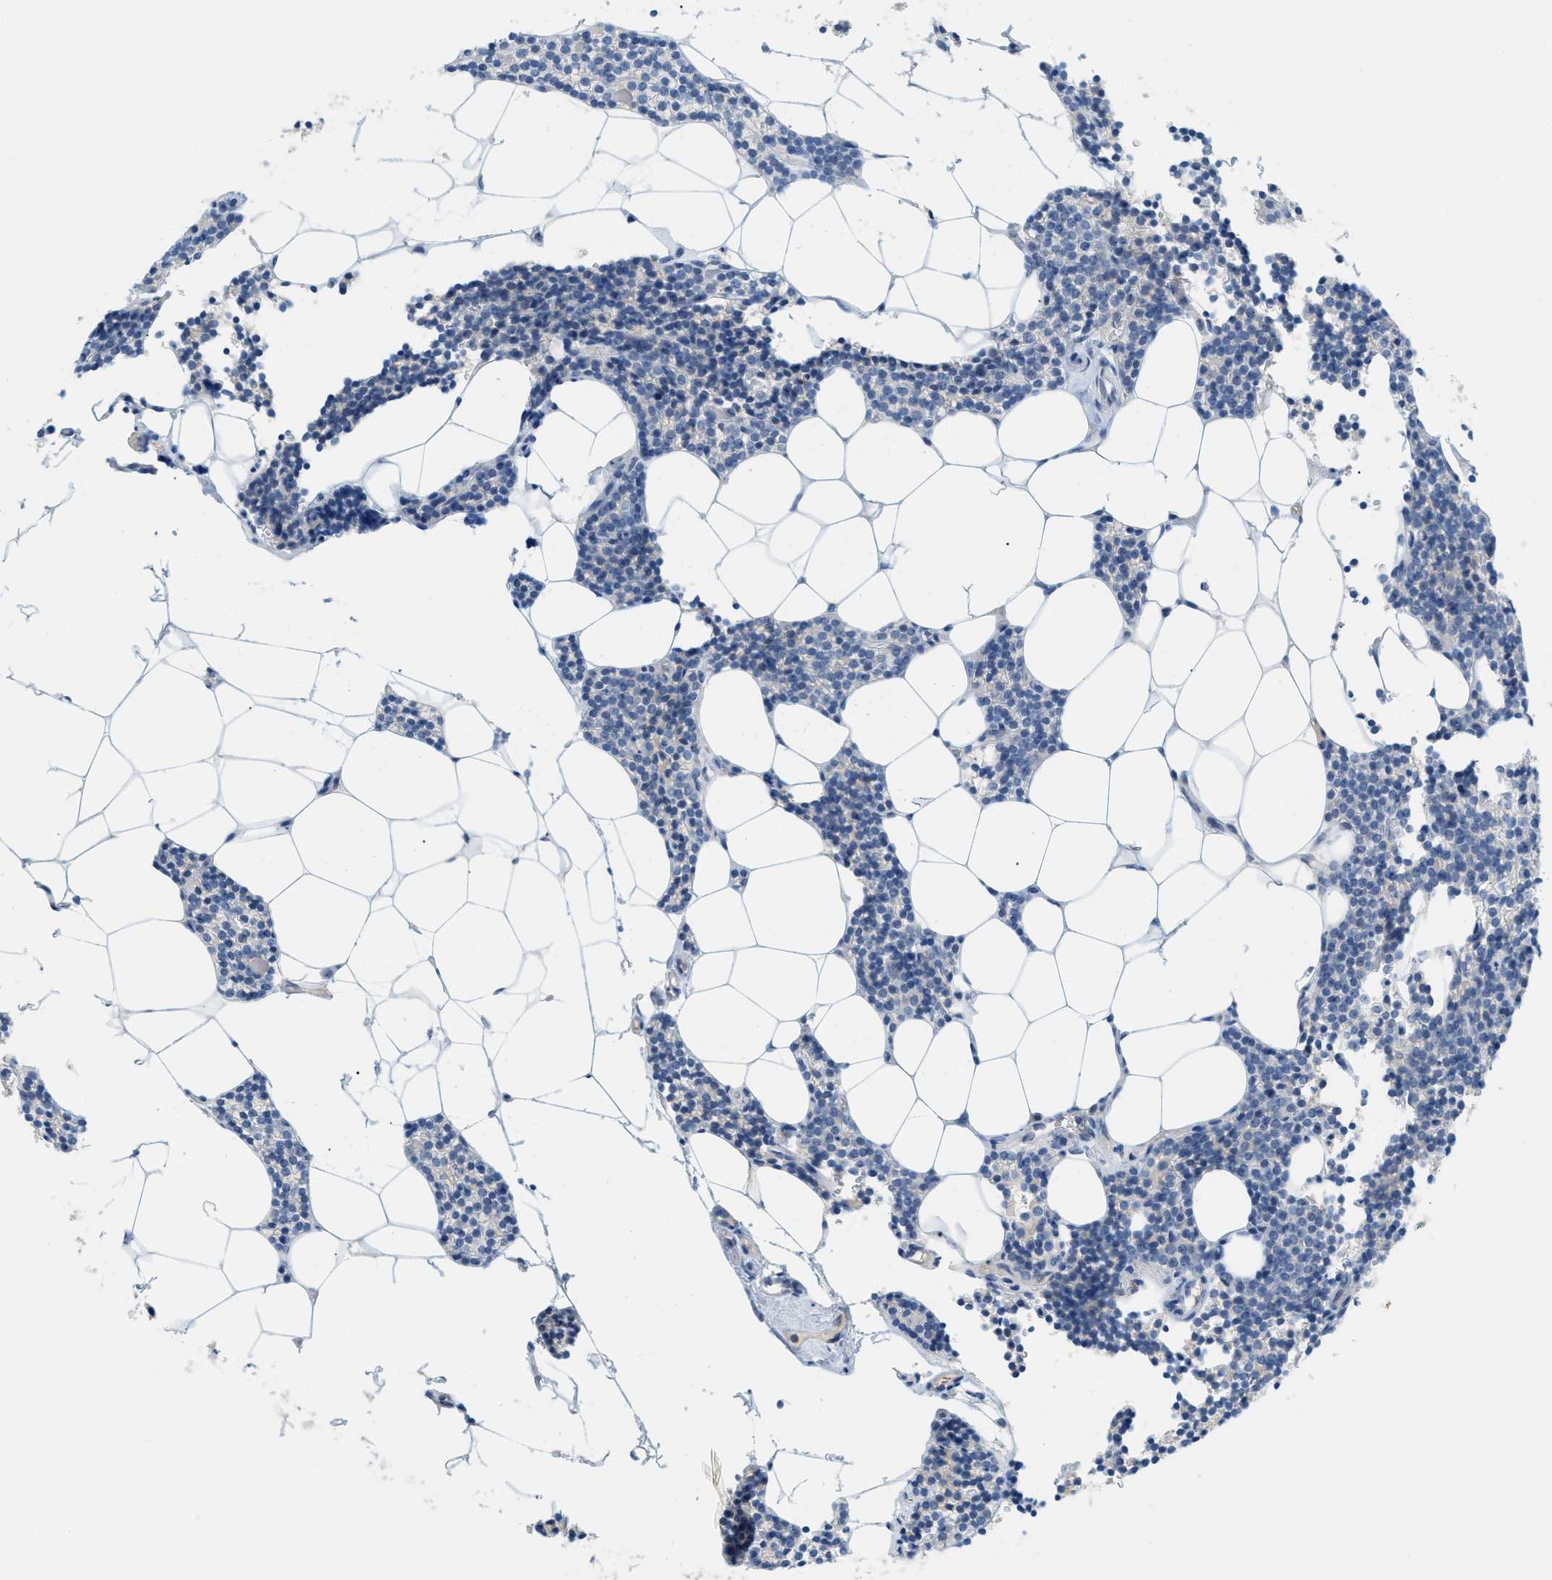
{"staining": {"intensity": "moderate", "quantity": "<25%", "location": "nuclear"}, "tissue": "parathyroid gland", "cell_type": "Glandular cells", "image_type": "normal", "snomed": [{"axis": "morphology", "description": "Normal tissue, NOS"}, {"axis": "morphology", "description": "Adenoma, NOS"}, {"axis": "topography", "description": "Parathyroid gland"}], "caption": "The histopathology image displays staining of unremarkable parathyroid gland, revealing moderate nuclear protein positivity (brown color) within glandular cells.", "gene": "ORC6", "patient": {"sex": "female", "age": 70}}